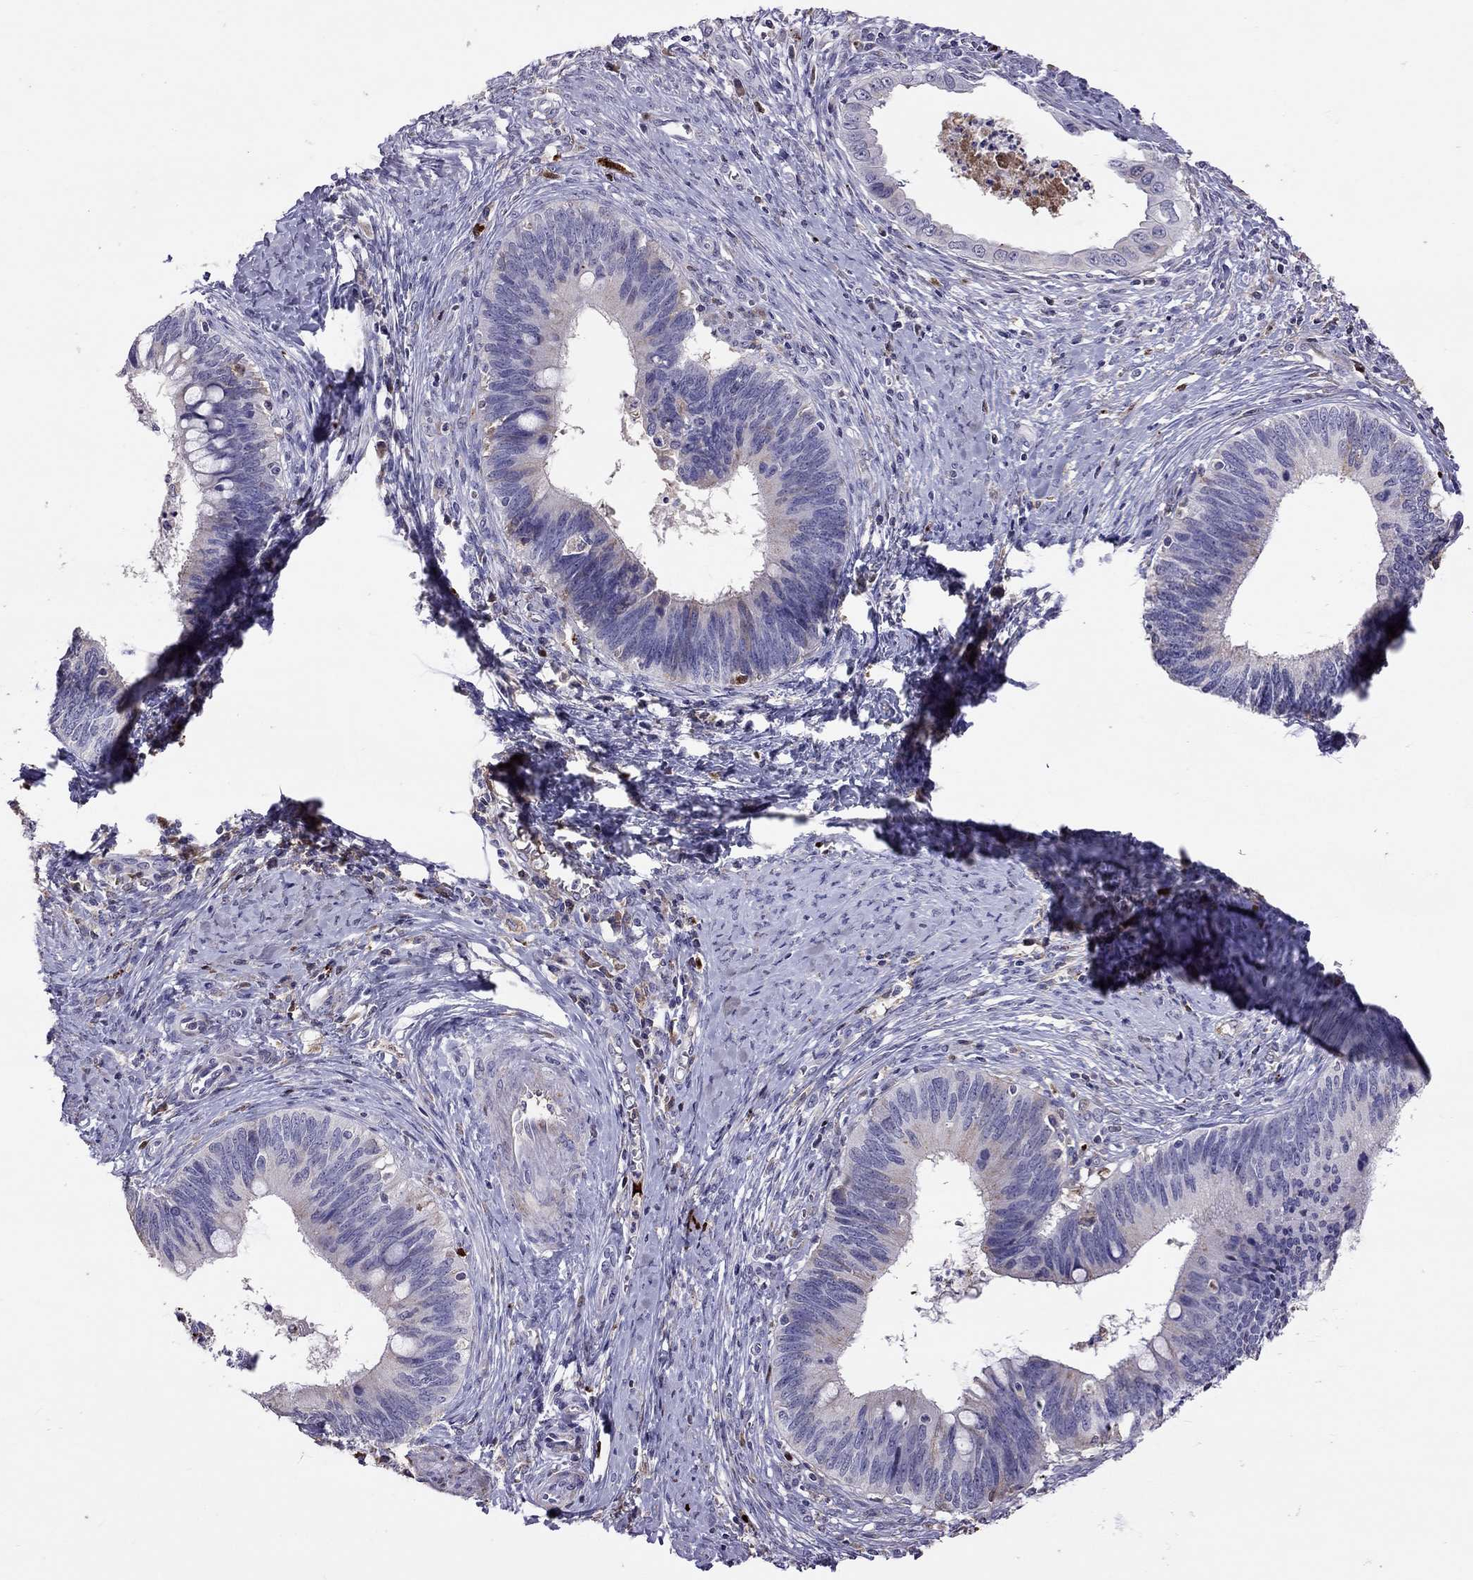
{"staining": {"intensity": "negative", "quantity": "none", "location": "none"}, "tissue": "cervical cancer", "cell_type": "Tumor cells", "image_type": "cancer", "snomed": [{"axis": "morphology", "description": "Adenocarcinoma, NOS"}, {"axis": "topography", "description": "Cervix"}], "caption": "IHC photomicrograph of human cervical cancer (adenocarcinoma) stained for a protein (brown), which demonstrates no staining in tumor cells.", "gene": "SERPINA3", "patient": {"sex": "female", "age": 42}}